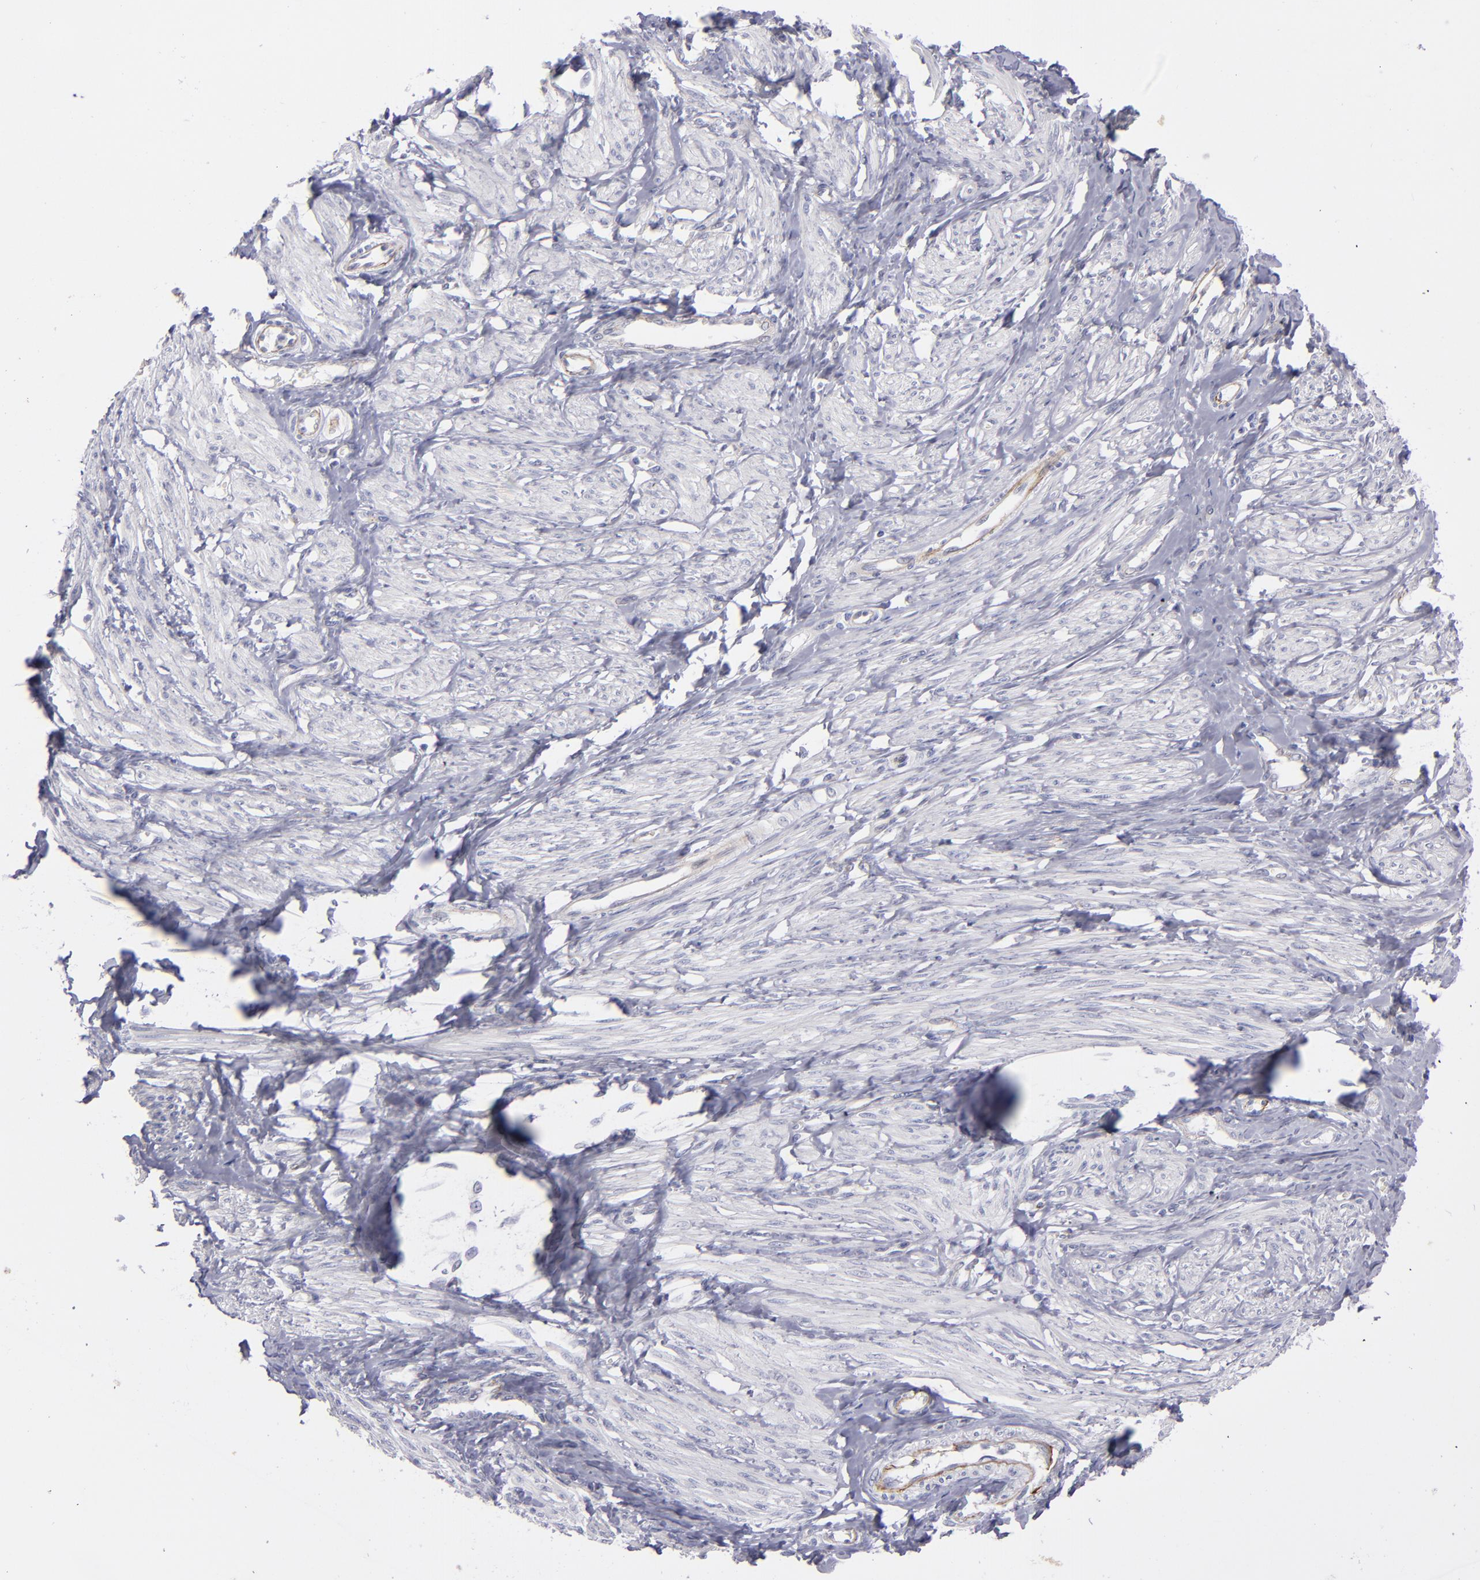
{"staining": {"intensity": "negative", "quantity": "none", "location": "none"}, "tissue": "smooth muscle", "cell_type": "Smooth muscle cells", "image_type": "normal", "snomed": [{"axis": "morphology", "description": "Normal tissue, NOS"}, {"axis": "topography", "description": "Smooth muscle"}, {"axis": "topography", "description": "Uterus"}], "caption": "IHC of normal smooth muscle exhibits no positivity in smooth muscle cells.", "gene": "ITGB4", "patient": {"sex": "female", "age": 39}}